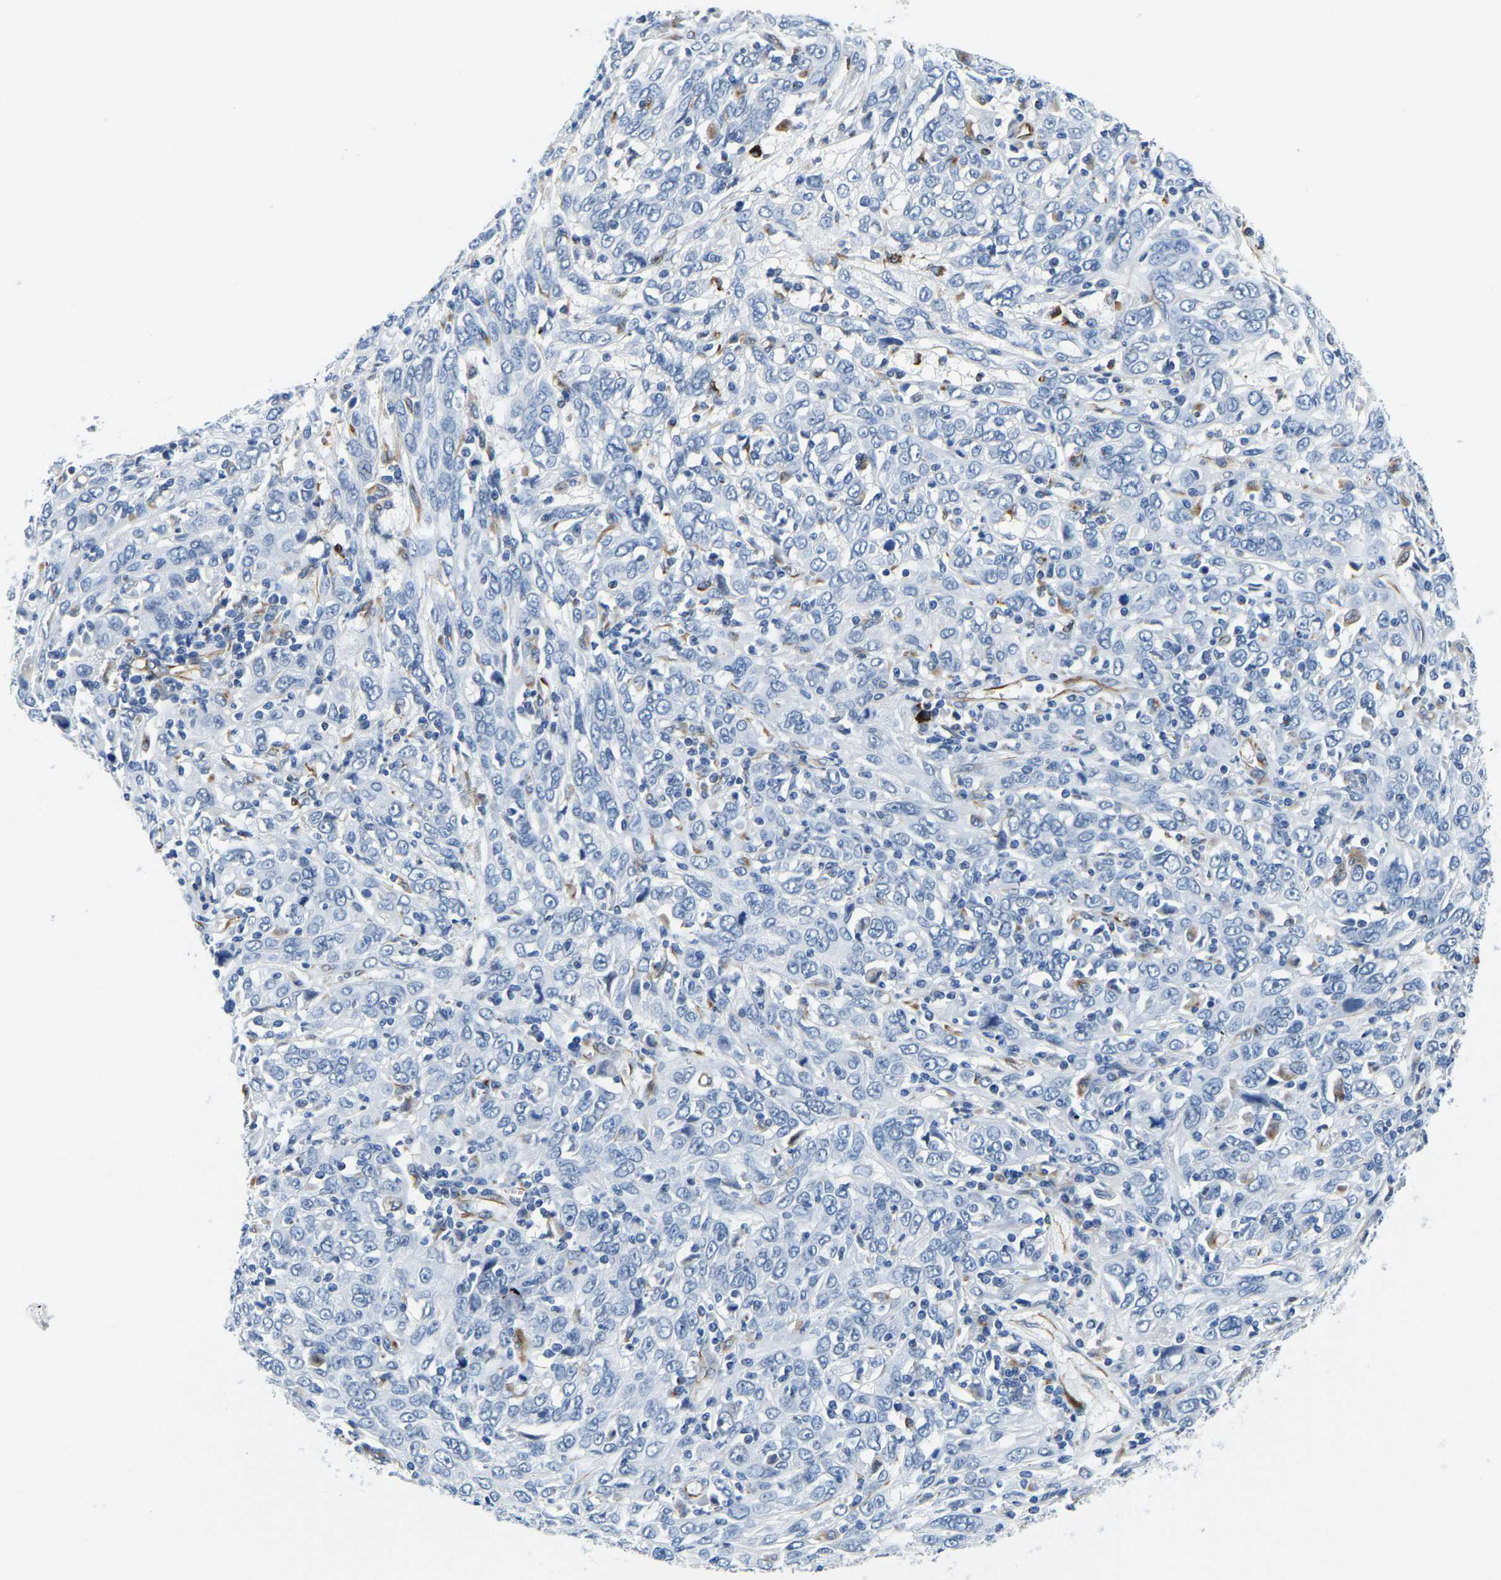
{"staining": {"intensity": "negative", "quantity": "none", "location": "none"}, "tissue": "cervical cancer", "cell_type": "Tumor cells", "image_type": "cancer", "snomed": [{"axis": "morphology", "description": "Squamous cell carcinoma, NOS"}, {"axis": "topography", "description": "Cervix"}], "caption": "Immunohistochemistry photomicrograph of neoplastic tissue: human cervical squamous cell carcinoma stained with DAB (3,3'-diaminobenzidine) shows no significant protein positivity in tumor cells.", "gene": "MS4A3", "patient": {"sex": "female", "age": 46}}